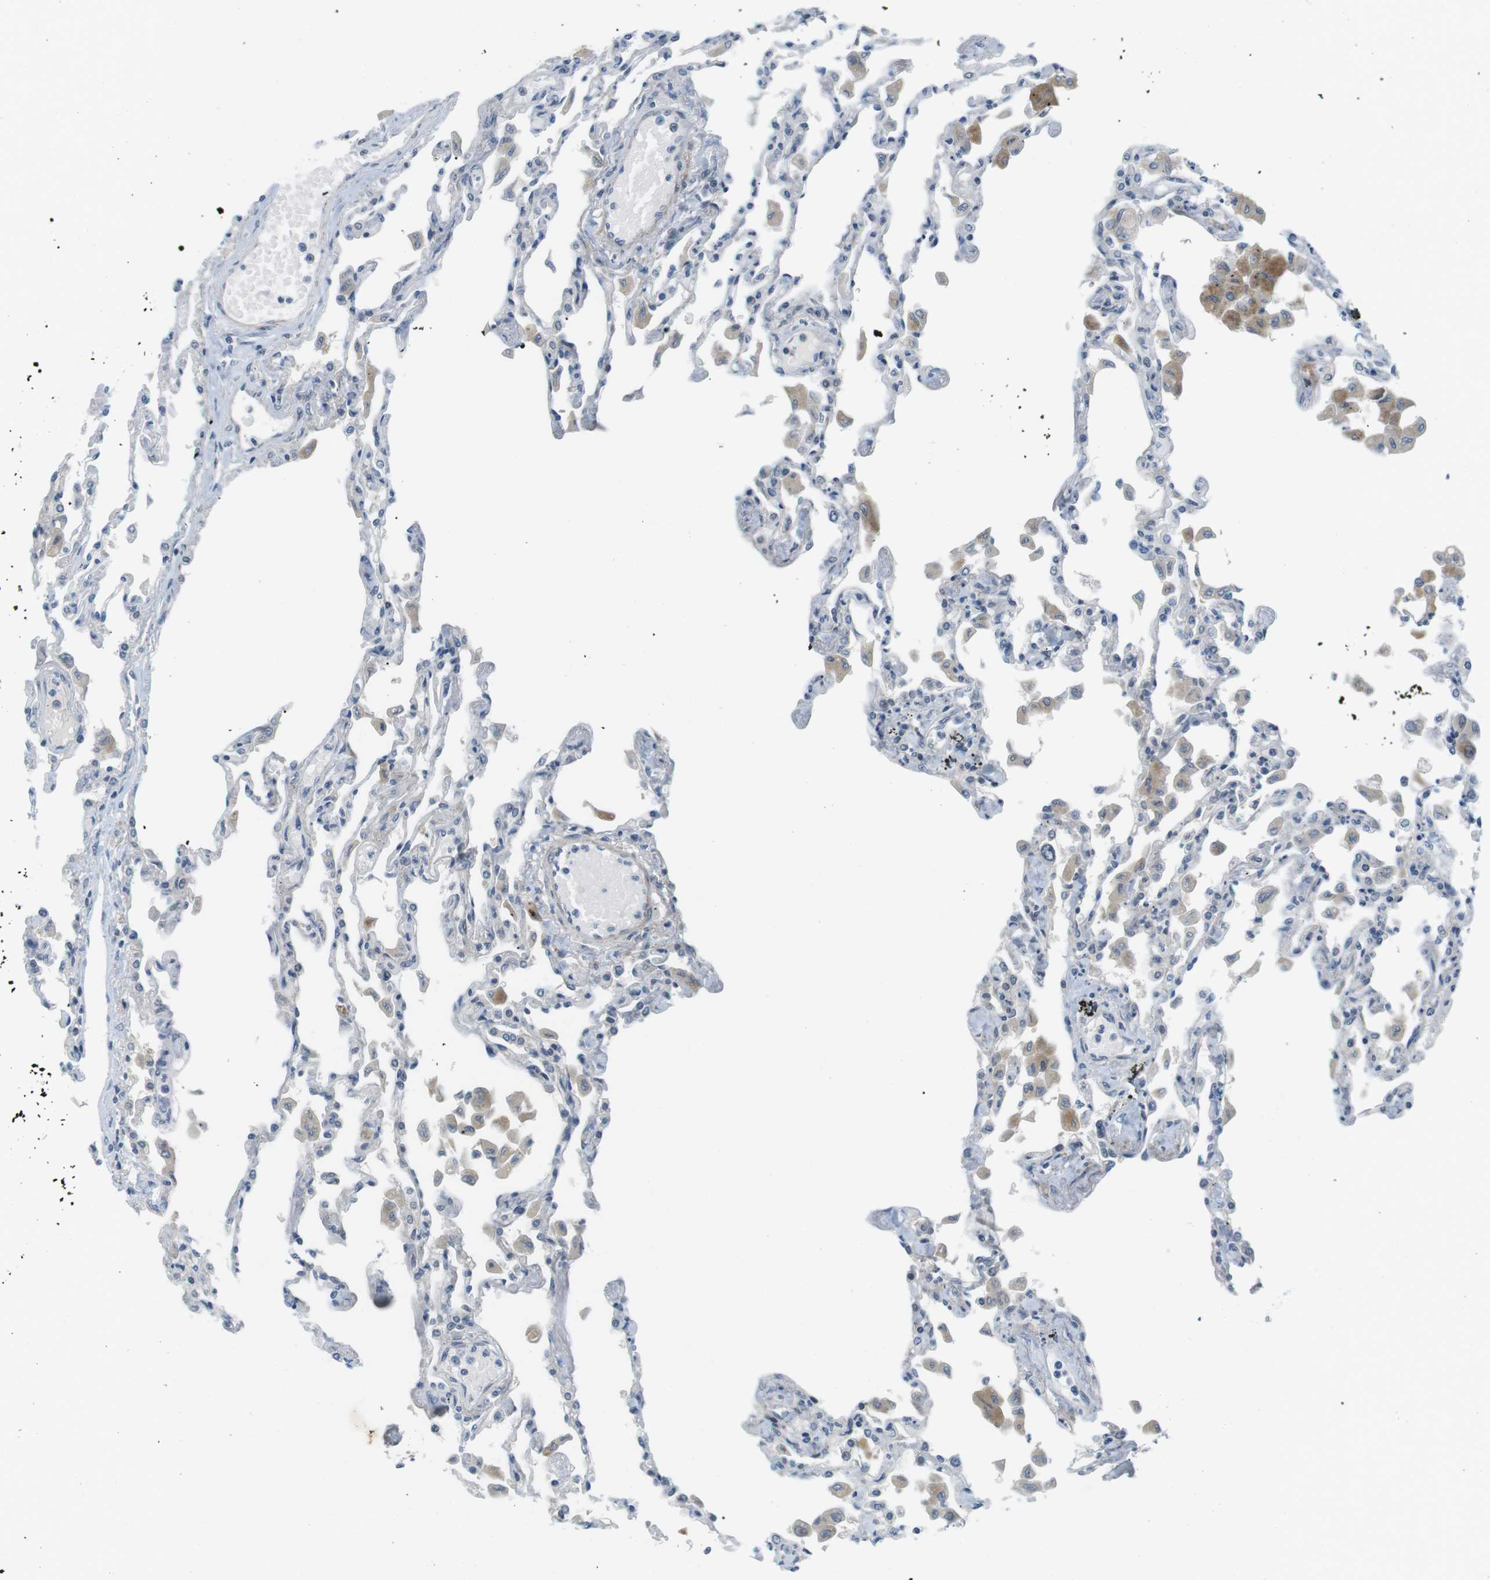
{"staining": {"intensity": "negative", "quantity": "none", "location": "none"}, "tissue": "lung", "cell_type": "Alveolar cells", "image_type": "normal", "snomed": [{"axis": "morphology", "description": "Normal tissue, NOS"}, {"axis": "topography", "description": "Bronchus"}, {"axis": "topography", "description": "Lung"}], "caption": "A high-resolution photomicrograph shows immunohistochemistry (IHC) staining of benign lung, which demonstrates no significant expression in alveolar cells. The staining is performed using DAB (3,3'-diaminobenzidine) brown chromogen with nuclei counter-stained in using hematoxylin.", "gene": "RTN3", "patient": {"sex": "female", "age": 49}}